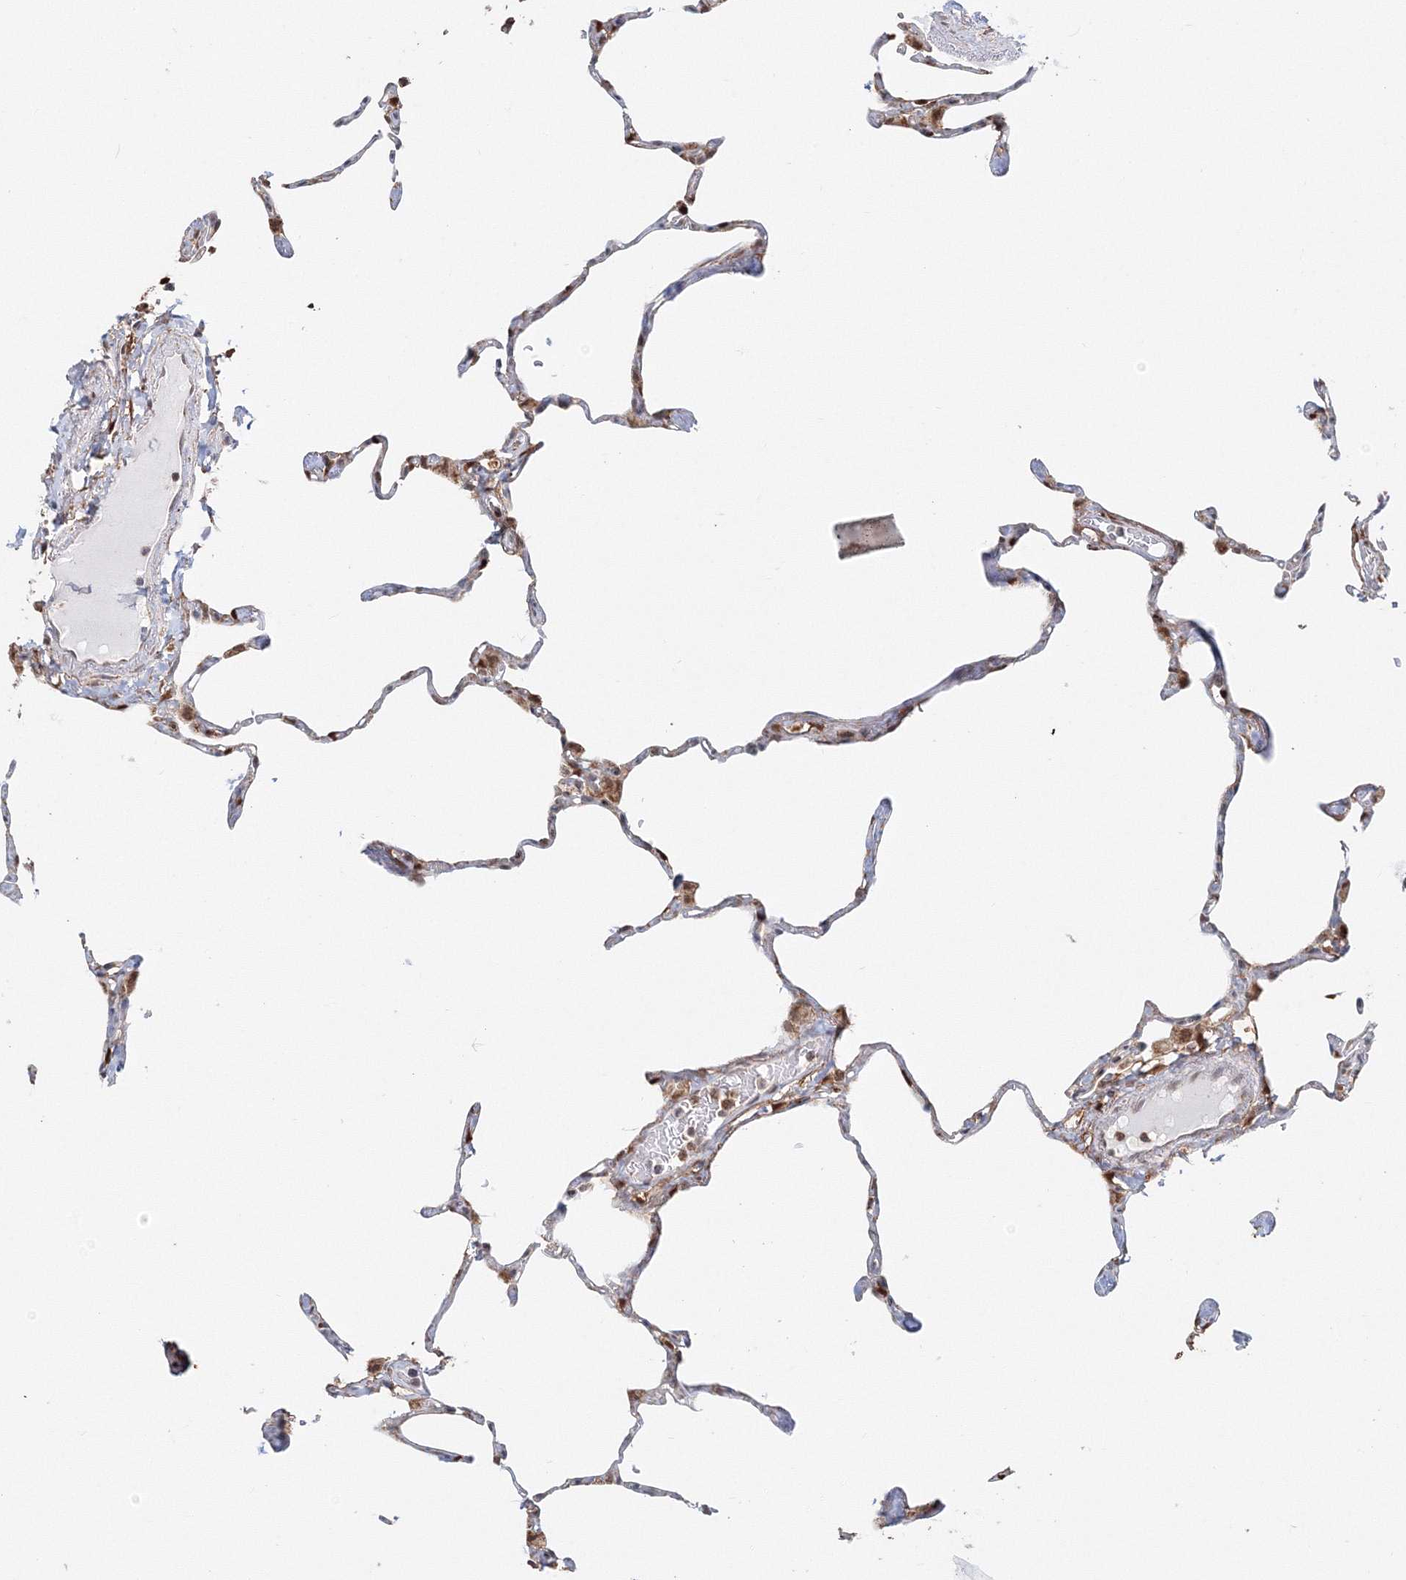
{"staining": {"intensity": "moderate", "quantity": "<25%", "location": "cytoplasmic/membranous,nuclear"}, "tissue": "lung", "cell_type": "Alveolar cells", "image_type": "normal", "snomed": [{"axis": "morphology", "description": "Normal tissue, NOS"}, {"axis": "topography", "description": "Lung"}], "caption": "Moderate cytoplasmic/membranous,nuclear protein expression is appreciated in about <25% of alveolar cells in lung. The staining is performed using DAB brown chromogen to label protein expression. The nuclei are counter-stained blue using hematoxylin.", "gene": "PSMD6", "patient": {"sex": "male", "age": 65}}